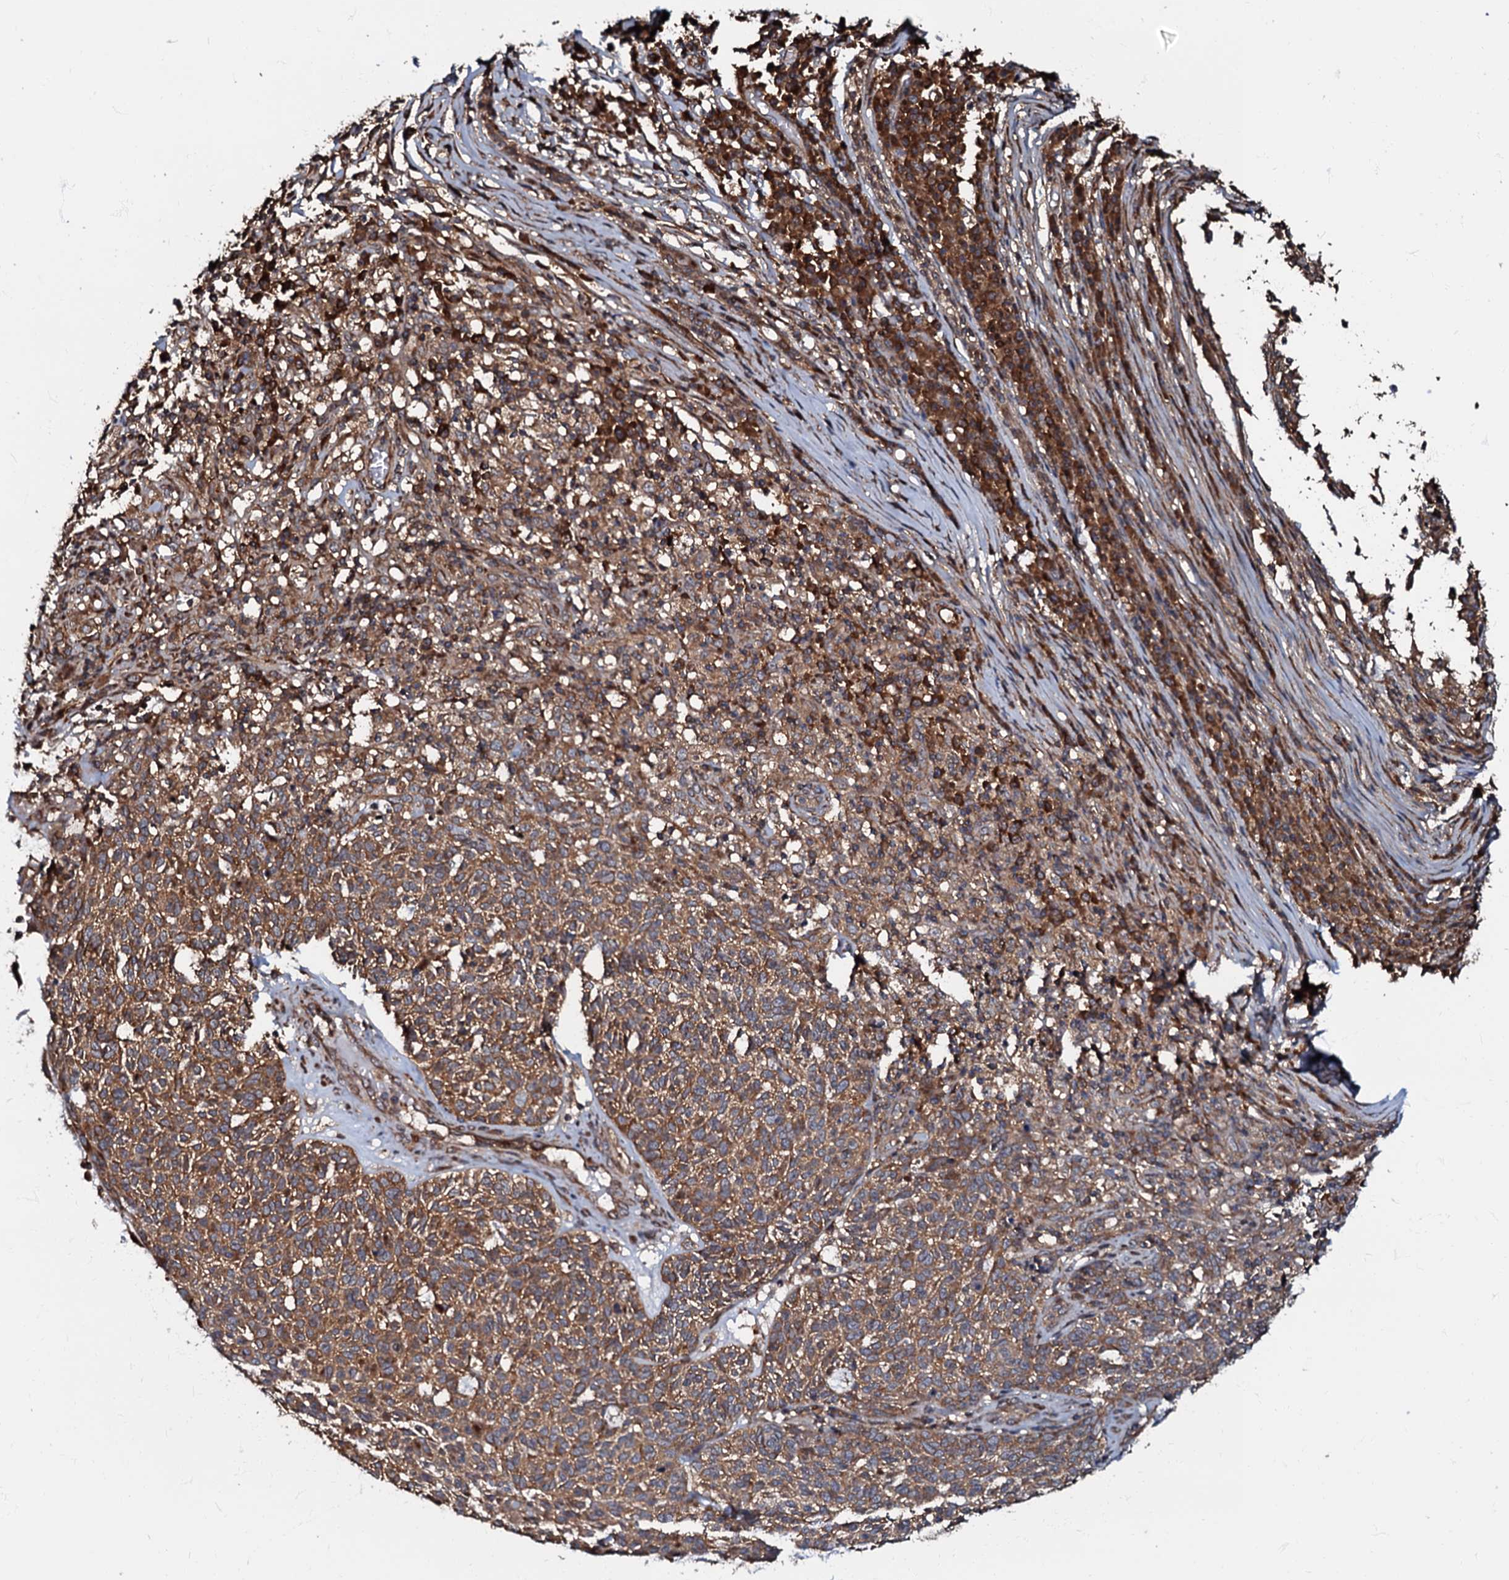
{"staining": {"intensity": "moderate", "quantity": ">75%", "location": "cytoplasmic/membranous"}, "tissue": "skin cancer", "cell_type": "Tumor cells", "image_type": "cancer", "snomed": [{"axis": "morphology", "description": "Squamous cell carcinoma, NOS"}, {"axis": "topography", "description": "Skin"}], "caption": "Approximately >75% of tumor cells in skin cancer exhibit moderate cytoplasmic/membranous protein expression as visualized by brown immunohistochemical staining.", "gene": "OSBP", "patient": {"sex": "female", "age": 90}}